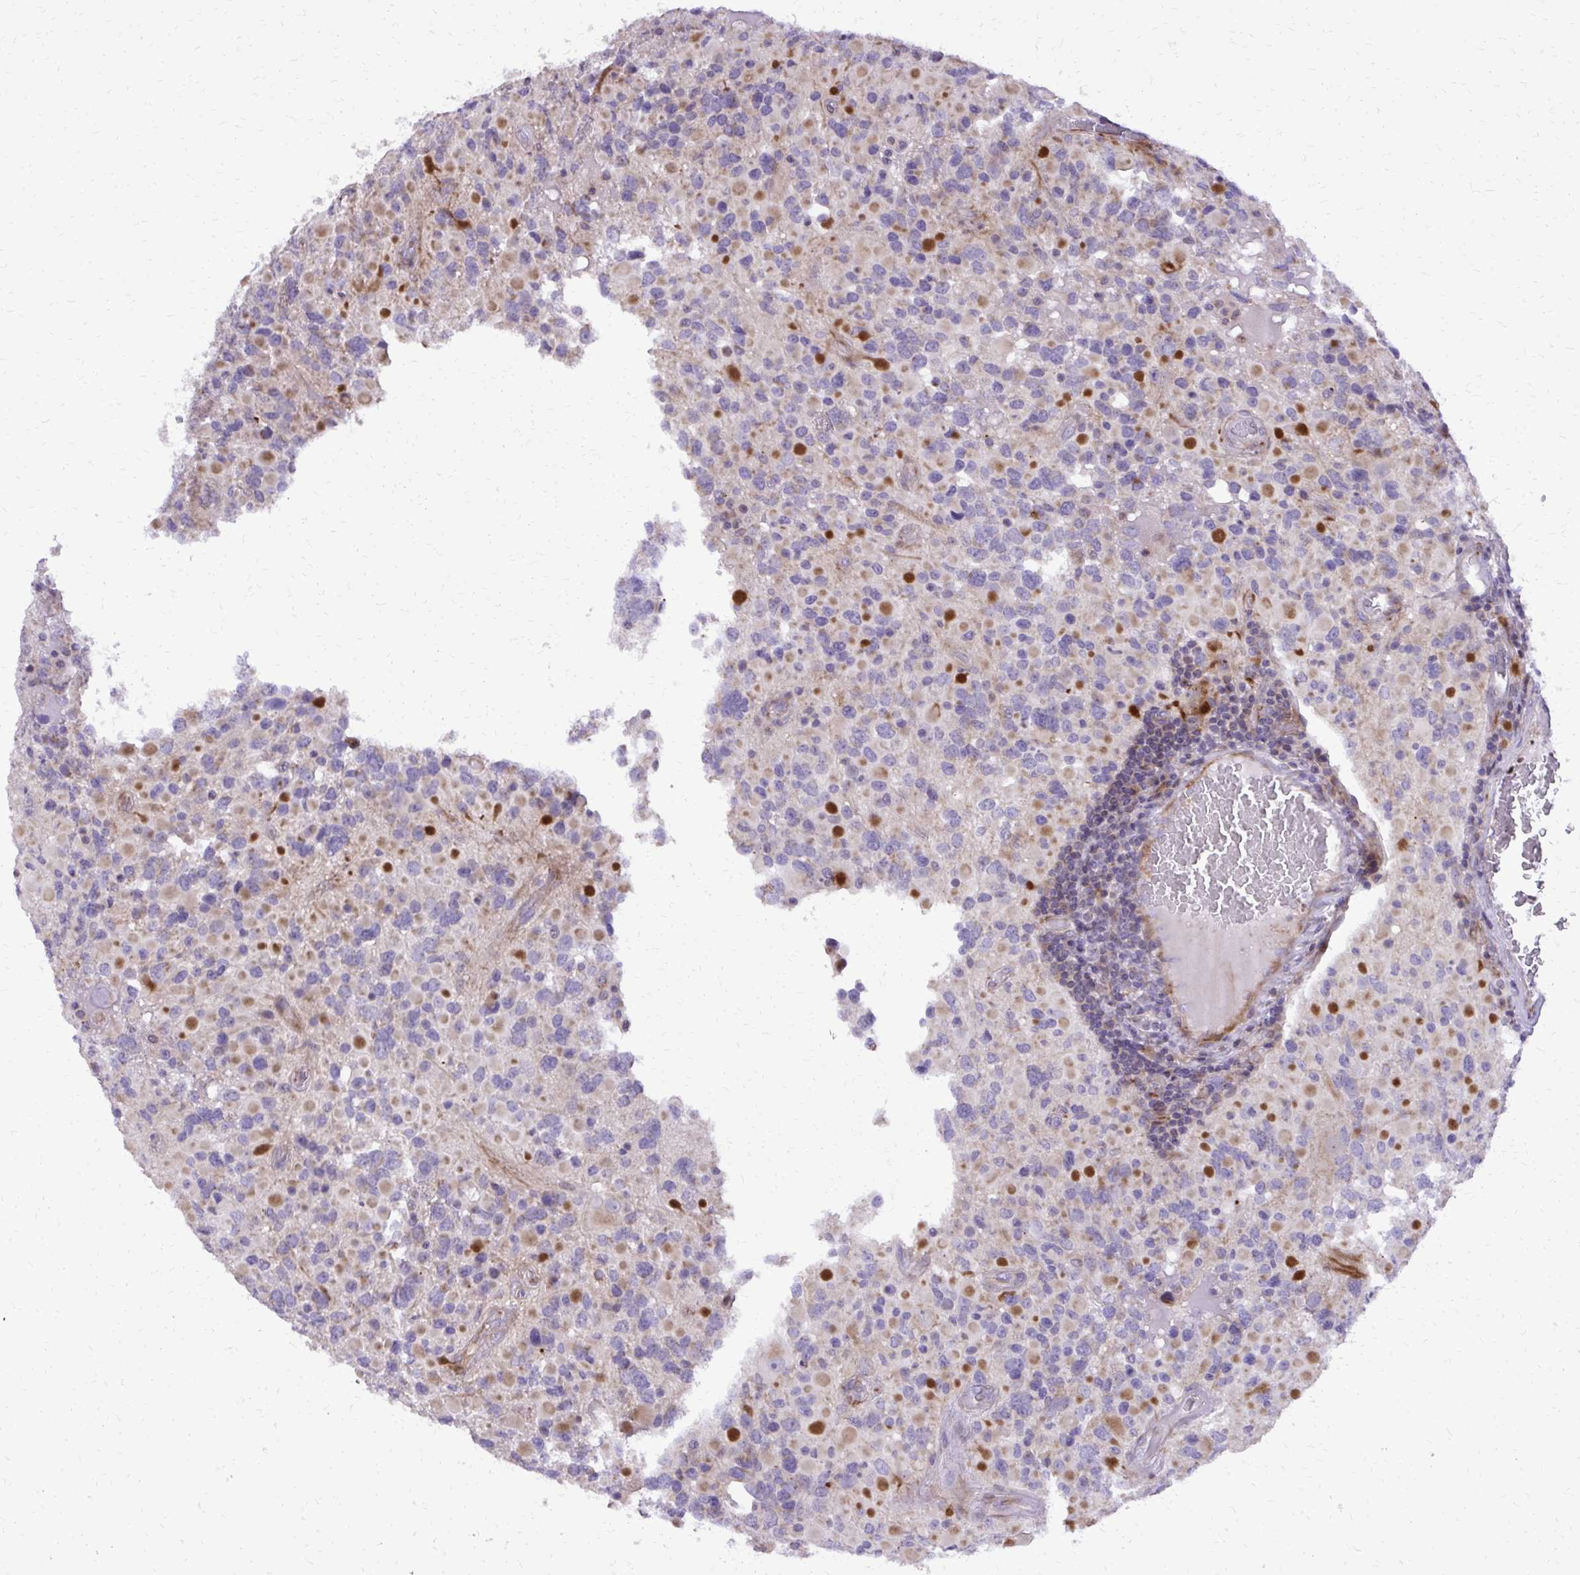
{"staining": {"intensity": "moderate", "quantity": "<25%", "location": "cytoplasmic/membranous"}, "tissue": "glioma", "cell_type": "Tumor cells", "image_type": "cancer", "snomed": [{"axis": "morphology", "description": "Glioma, malignant, High grade"}, {"axis": "topography", "description": "Brain"}], "caption": "Protein expression analysis of human malignant glioma (high-grade) reveals moderate cytoplasmic/membranous positivity in about <25% of tumor cells.", "gene": "ABCC3", "patient": {"sex": "female", "age": 40}}